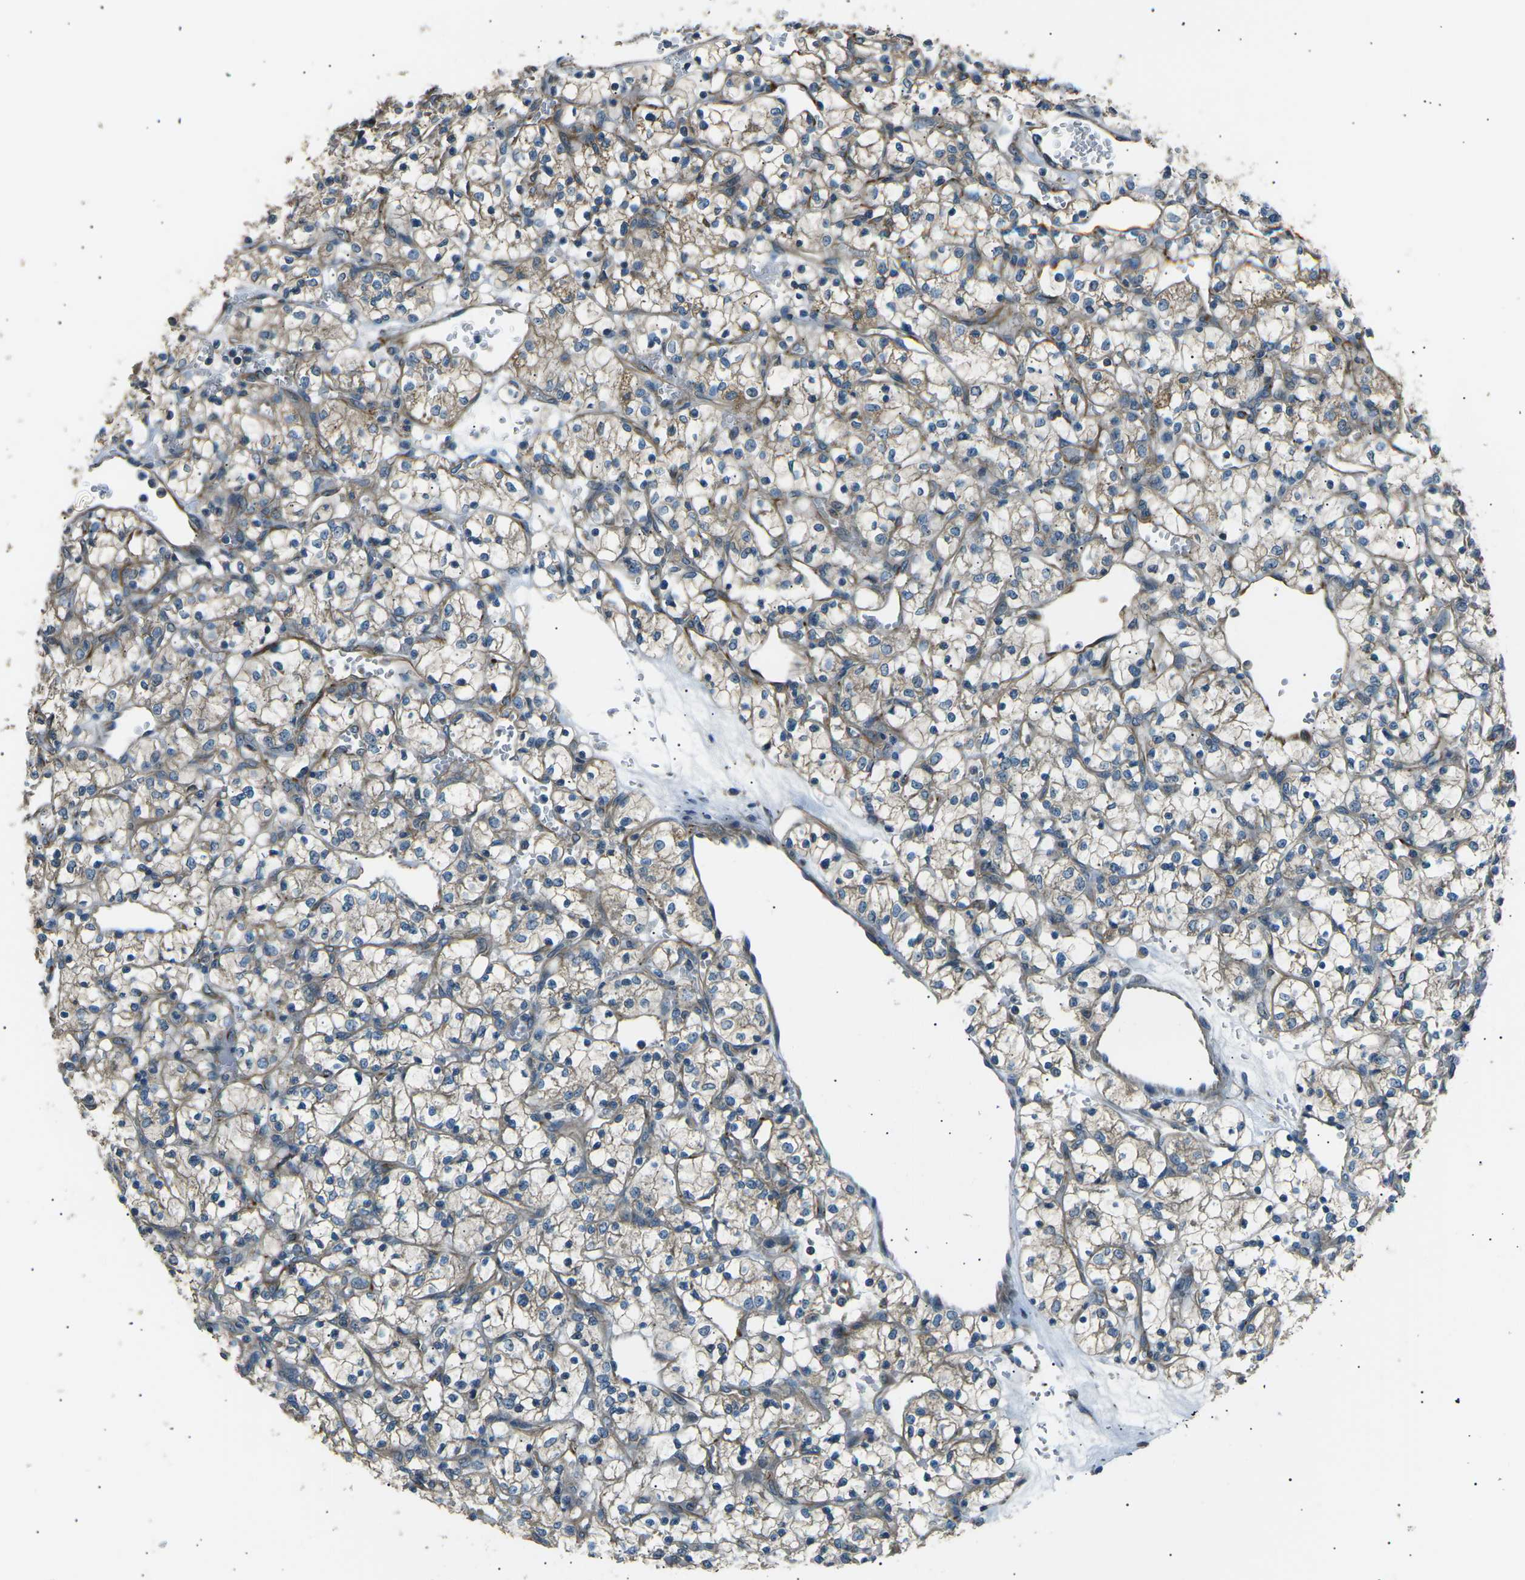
{"staining": {"intensity": "weak", "quantity": "25%-75%", "location": "cytoplasmic/membranous"}, "tissue": "renal cancer", "cell_type": "Tumor cells", "image_type": "cancer", "snomed": [{"axis": "morphology", "description": "Adenocarcinoma, NOS"}, {"axis": "topography", "description": "Kidney"}], "caption": "Adenocarcinoma (renal) stained for a protein exhibits weak cytoplasmic/membranous positivity in tumor cells. (Brightfield microscopy of DAB IHC at high magnification).", "gene": "SLK", "patient": {"sex": "female", "age": 69}}